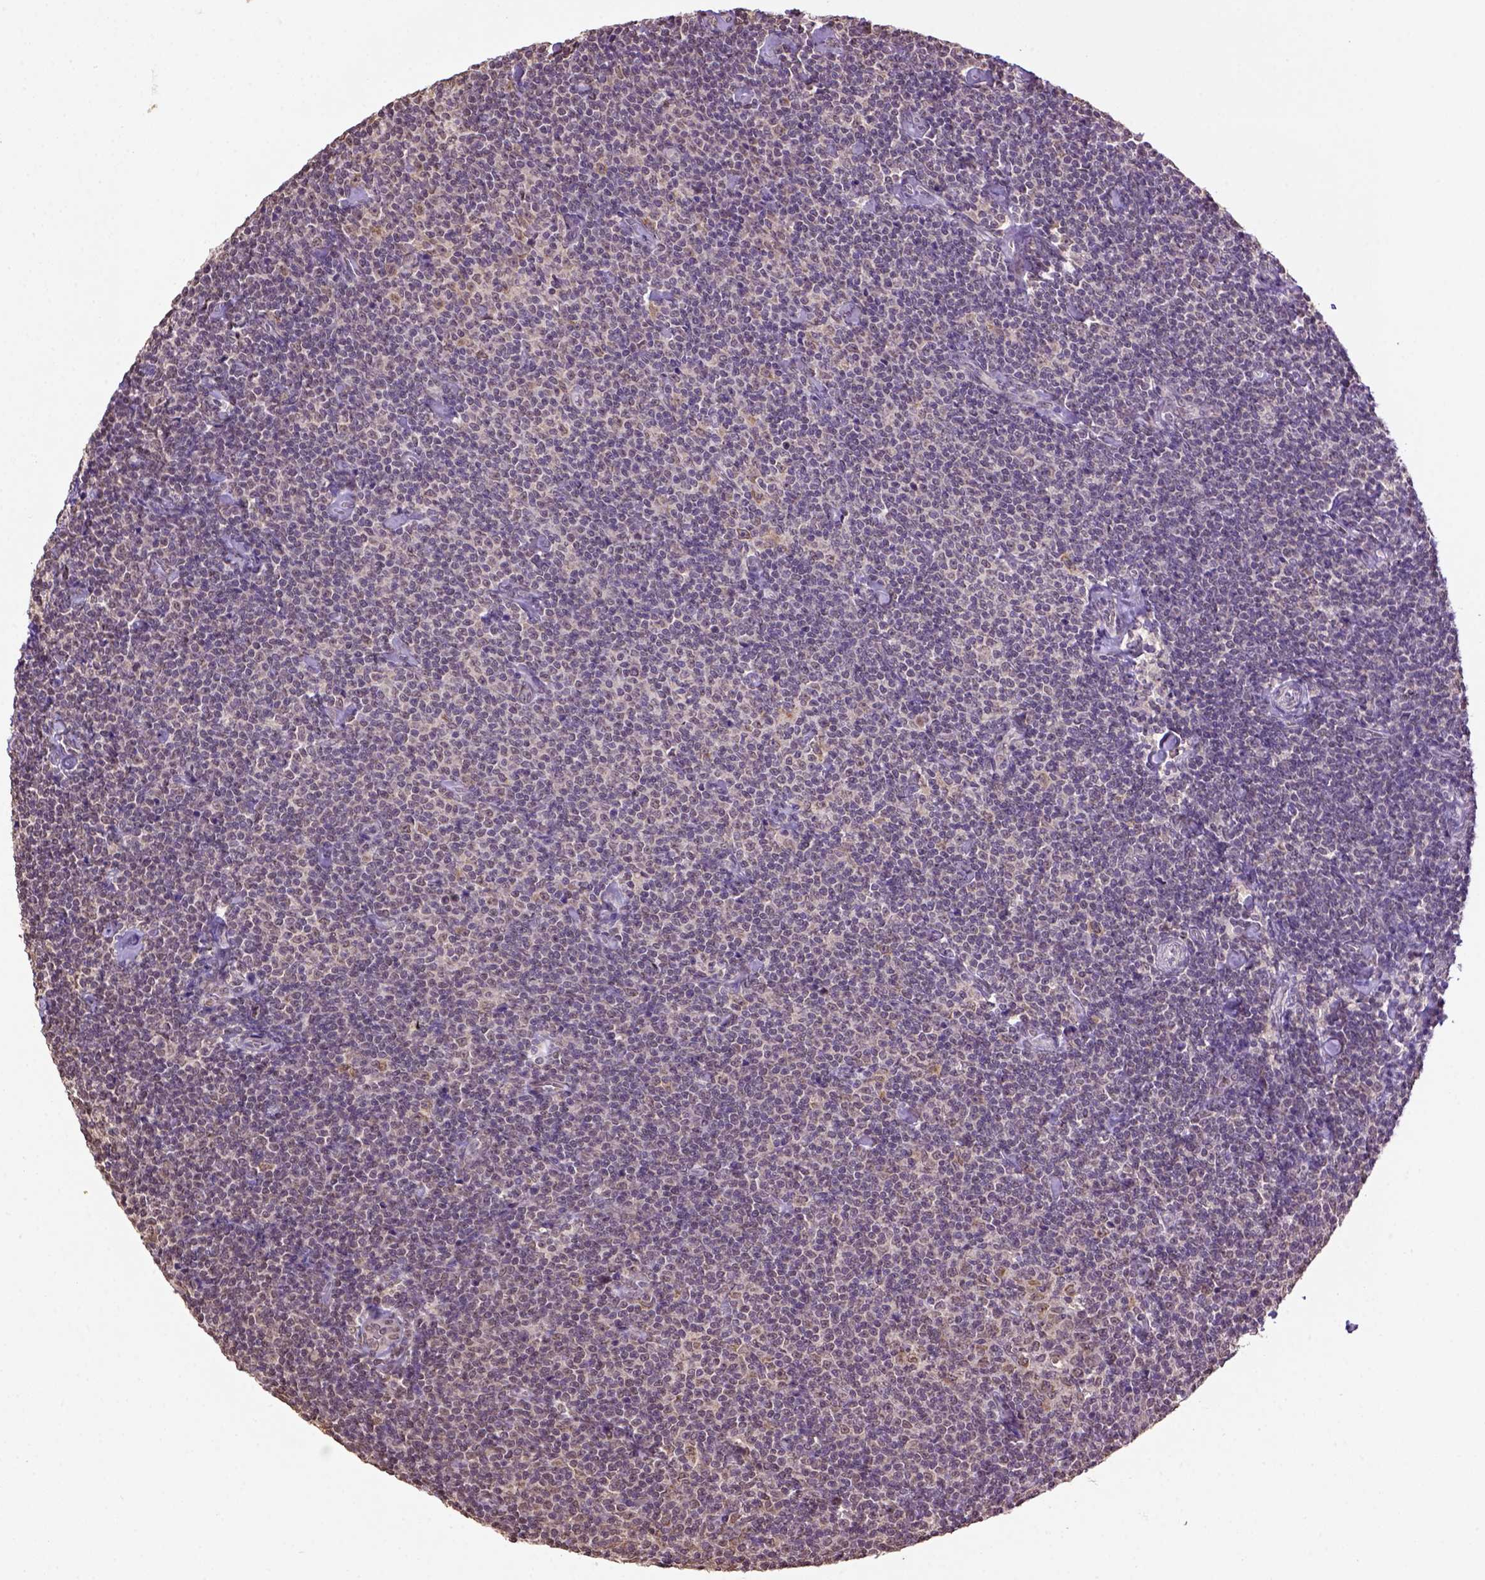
{"staining": {"intensity": "weak", "quantity": "<25%", "location": "cytoplasmic/membranous"}, "tissue": "lymphoma", "cell_type": "Tumor cells", "image_type": "cancer", "snomed": [{"axis": "morphology", "description": "Malignant lymphoma, non-Hodgkin's type, Low grade"}, {"axis": "topography", "description": "Lymph node"}], "caption": "A high-resolution histopathology image shows immunohistochemistry (IHC) staining of lymphoma, which reveals no significant staining in tumor cells. (Immunohistochemistry, brightfield microscopy, high magnification).", "gene": "WDR17", "patient": {"sex": "male", "age": 81}}